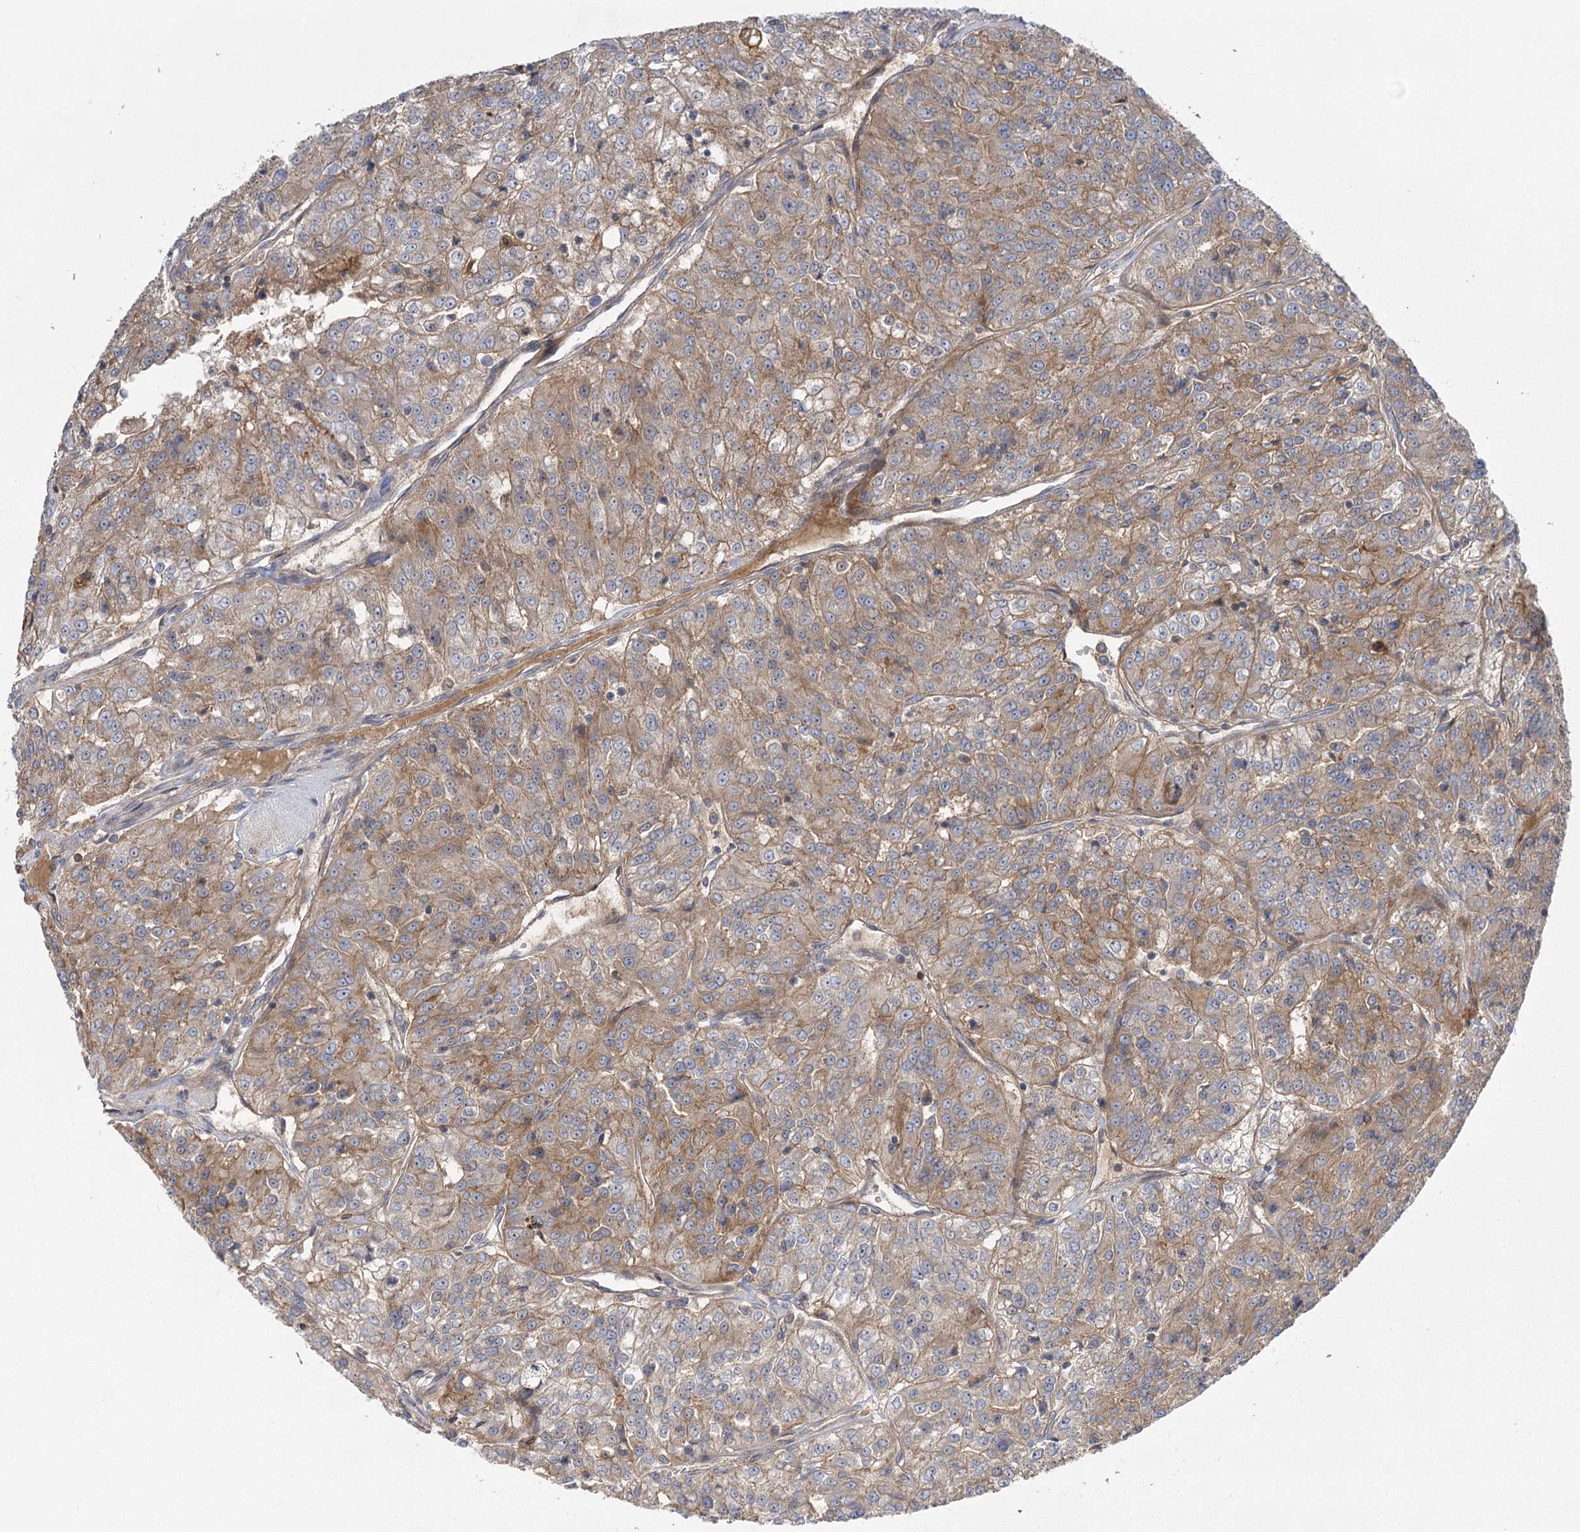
{"staining": {"intensity": "moderate", "quantity": ">75%", "location": "cytoplasmic/membranous"}, "tissue": "renal cancer", "cell_type": "Tumor cells", "image_type": "cancer", "snomed": [{"axis": "morphology", "description": "Adenocarcinoma, NOS"}, {"axis": "topography", "description": "Kidney"}], "caption": "This is an image of immunohistochemistry (IHC) staining of renal cancer (adenocarcinoma), which shows moderate expression in the cytoplasmic/membranous of tumor cells.", "gene": "KCNN2", "patient": {"sex": "female", "age": 63}}